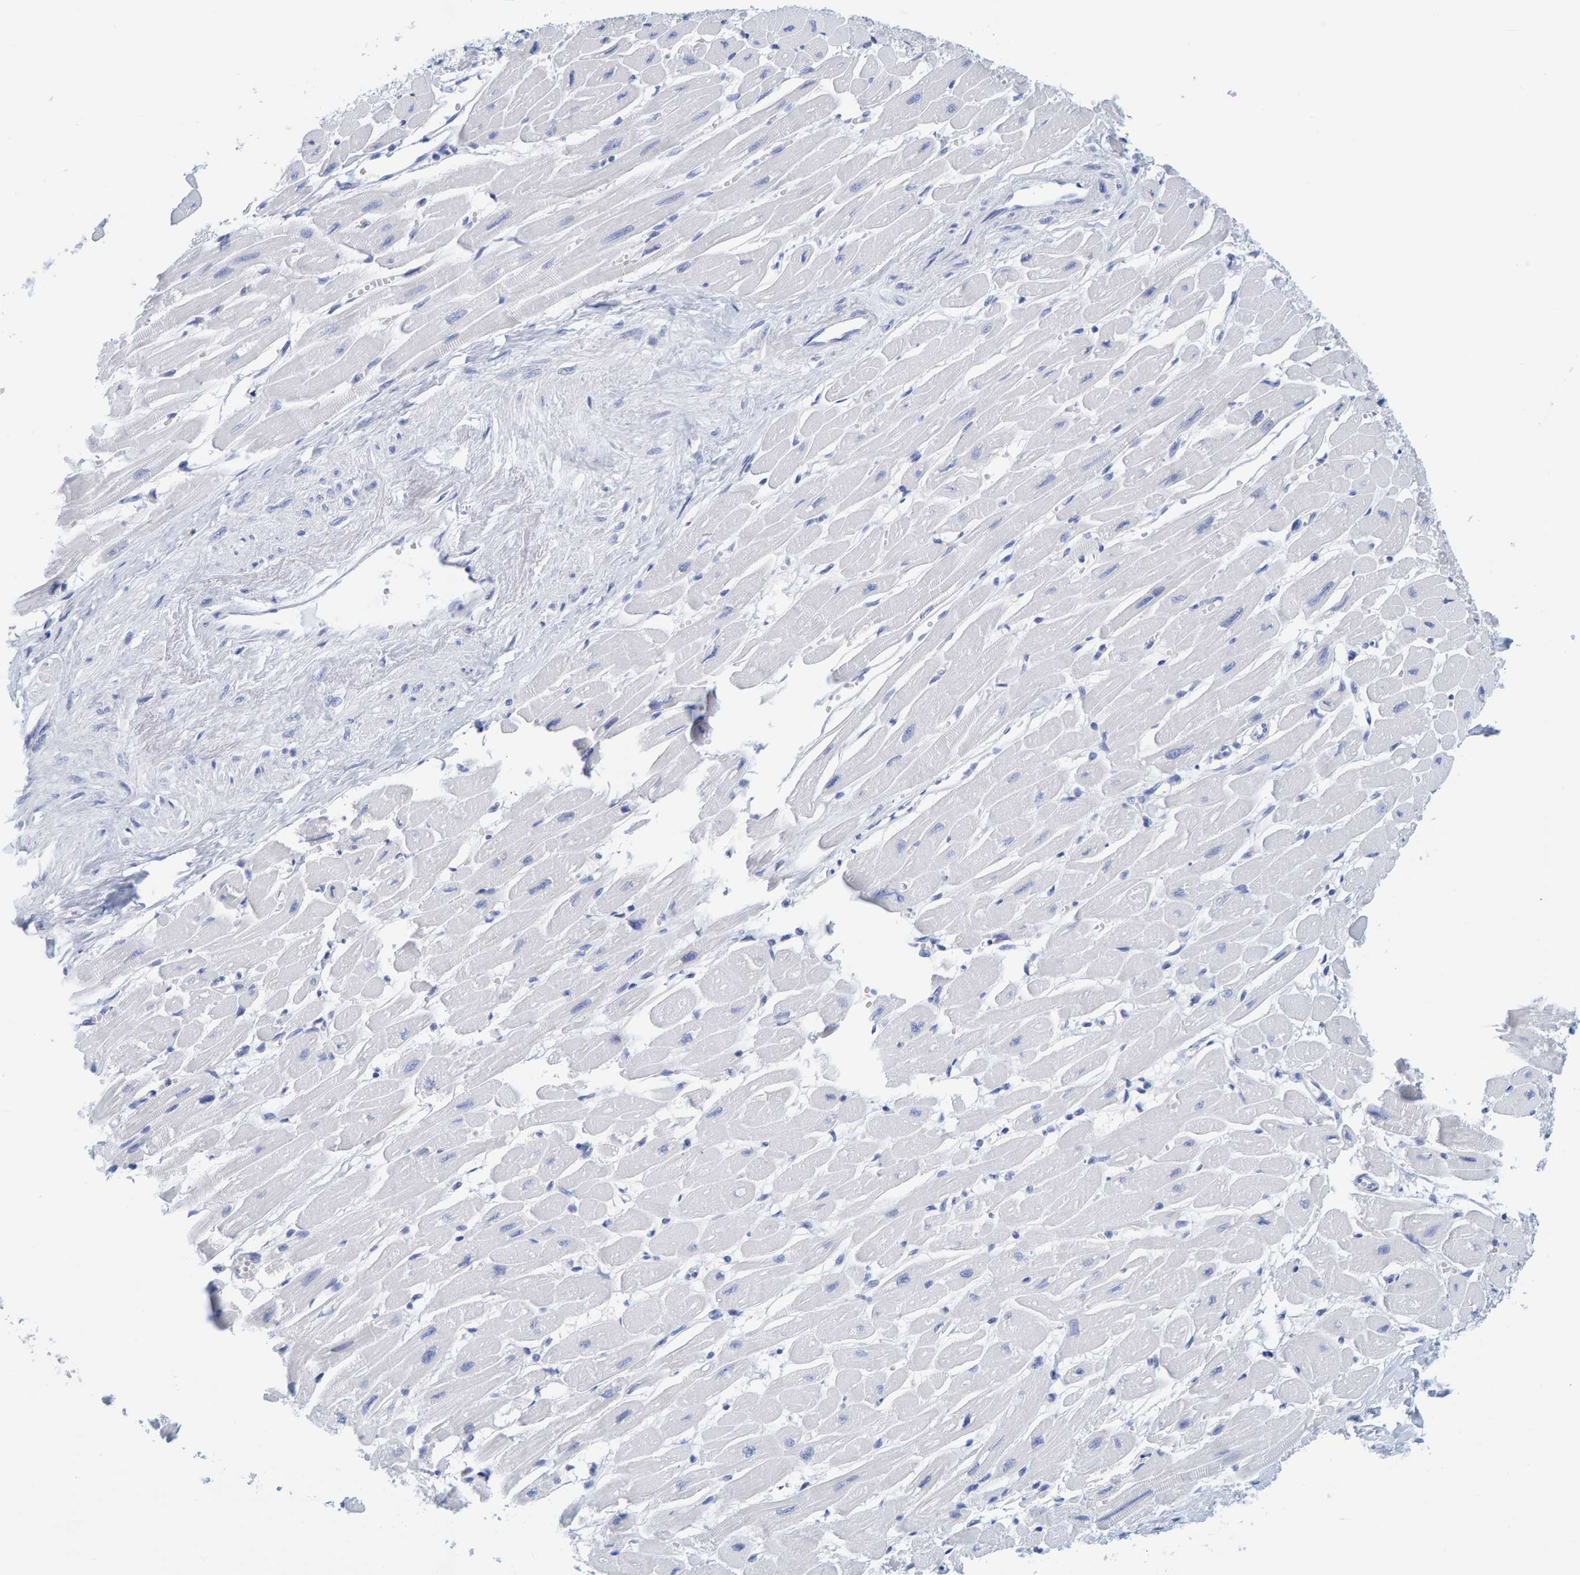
{"staining": {"intensity": "negative", "quantity": "none", "location": "none"}, "tissue": "heart muscle", "cell_type": "Cardiomyocytes", "image_type": "normal", "snomed": [{"axis": "morphology", "description": "Normal tissue, NOS"}, {"axis": "topography", "description": "Heart"}], "caption": "Immunohistochemistry histopathology image of unremarkable human heart muscle stained for a protein (brown), which reveals no positivity in cardiomyocytes.", "gene": "SFTPC", "patient": {"sex": "female", "age": 54}}